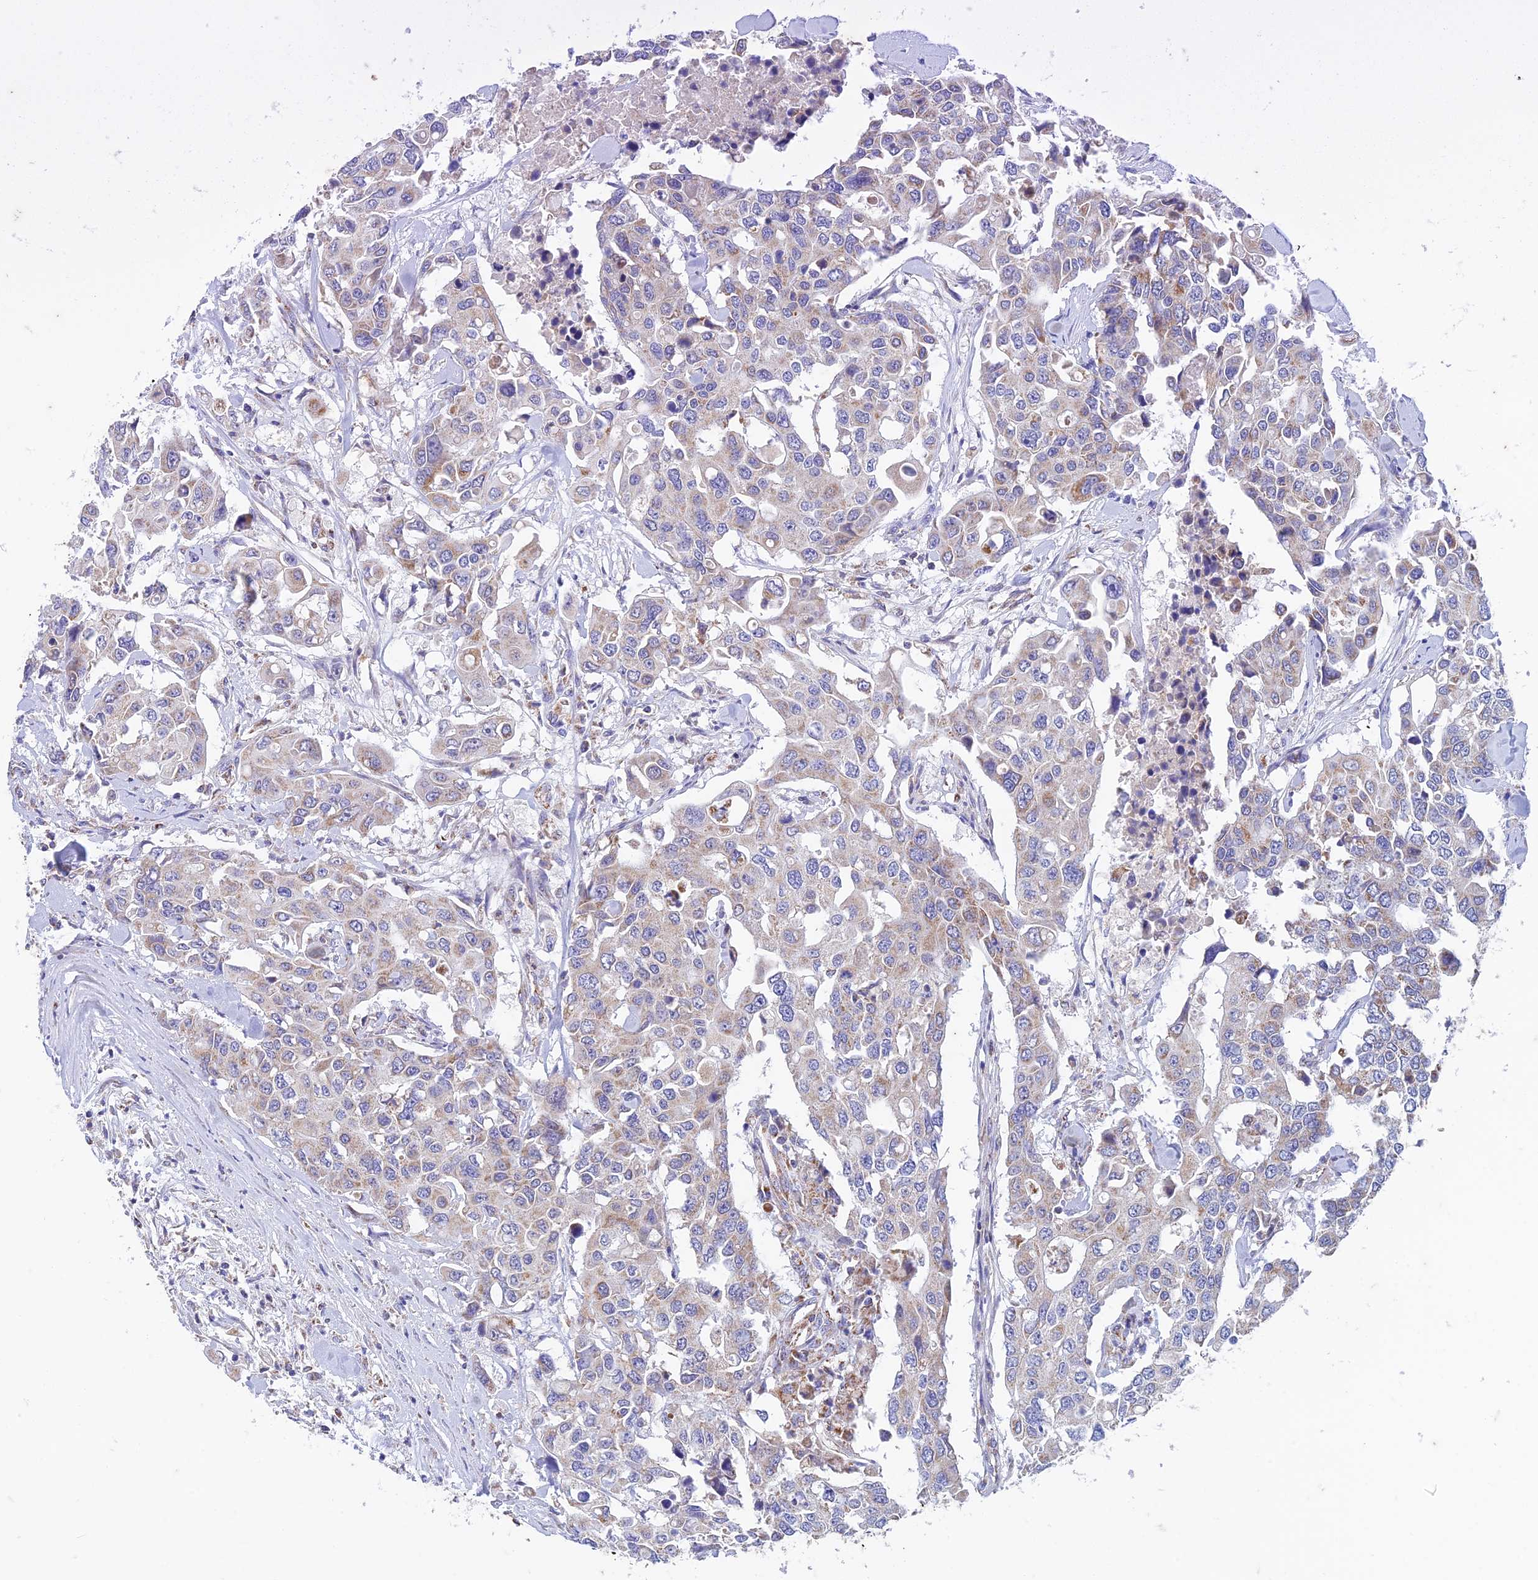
{"staining": {"intensity": "weak", "quantity": "25%-75%", "location": "cytoplasmic/membranous"}, "tissue": "colorectal cancer", "cell_type": "Tumor cells", "image_type": "cancer", "snomed": [{"axis": "morphology", "description": "Adenocarcinoma, NOS"}, {"axis": "topography", "description": "Colon"}], "caption": "A histopathology image of human colorectal adenocarcinoma stained for a protein reveals weak cytoplasmic/membranous brown staining in tumor cells. Nuclei are stained in blue.", "gene": "ZNF181", "patient": {"sex": "male", "age": 77}}